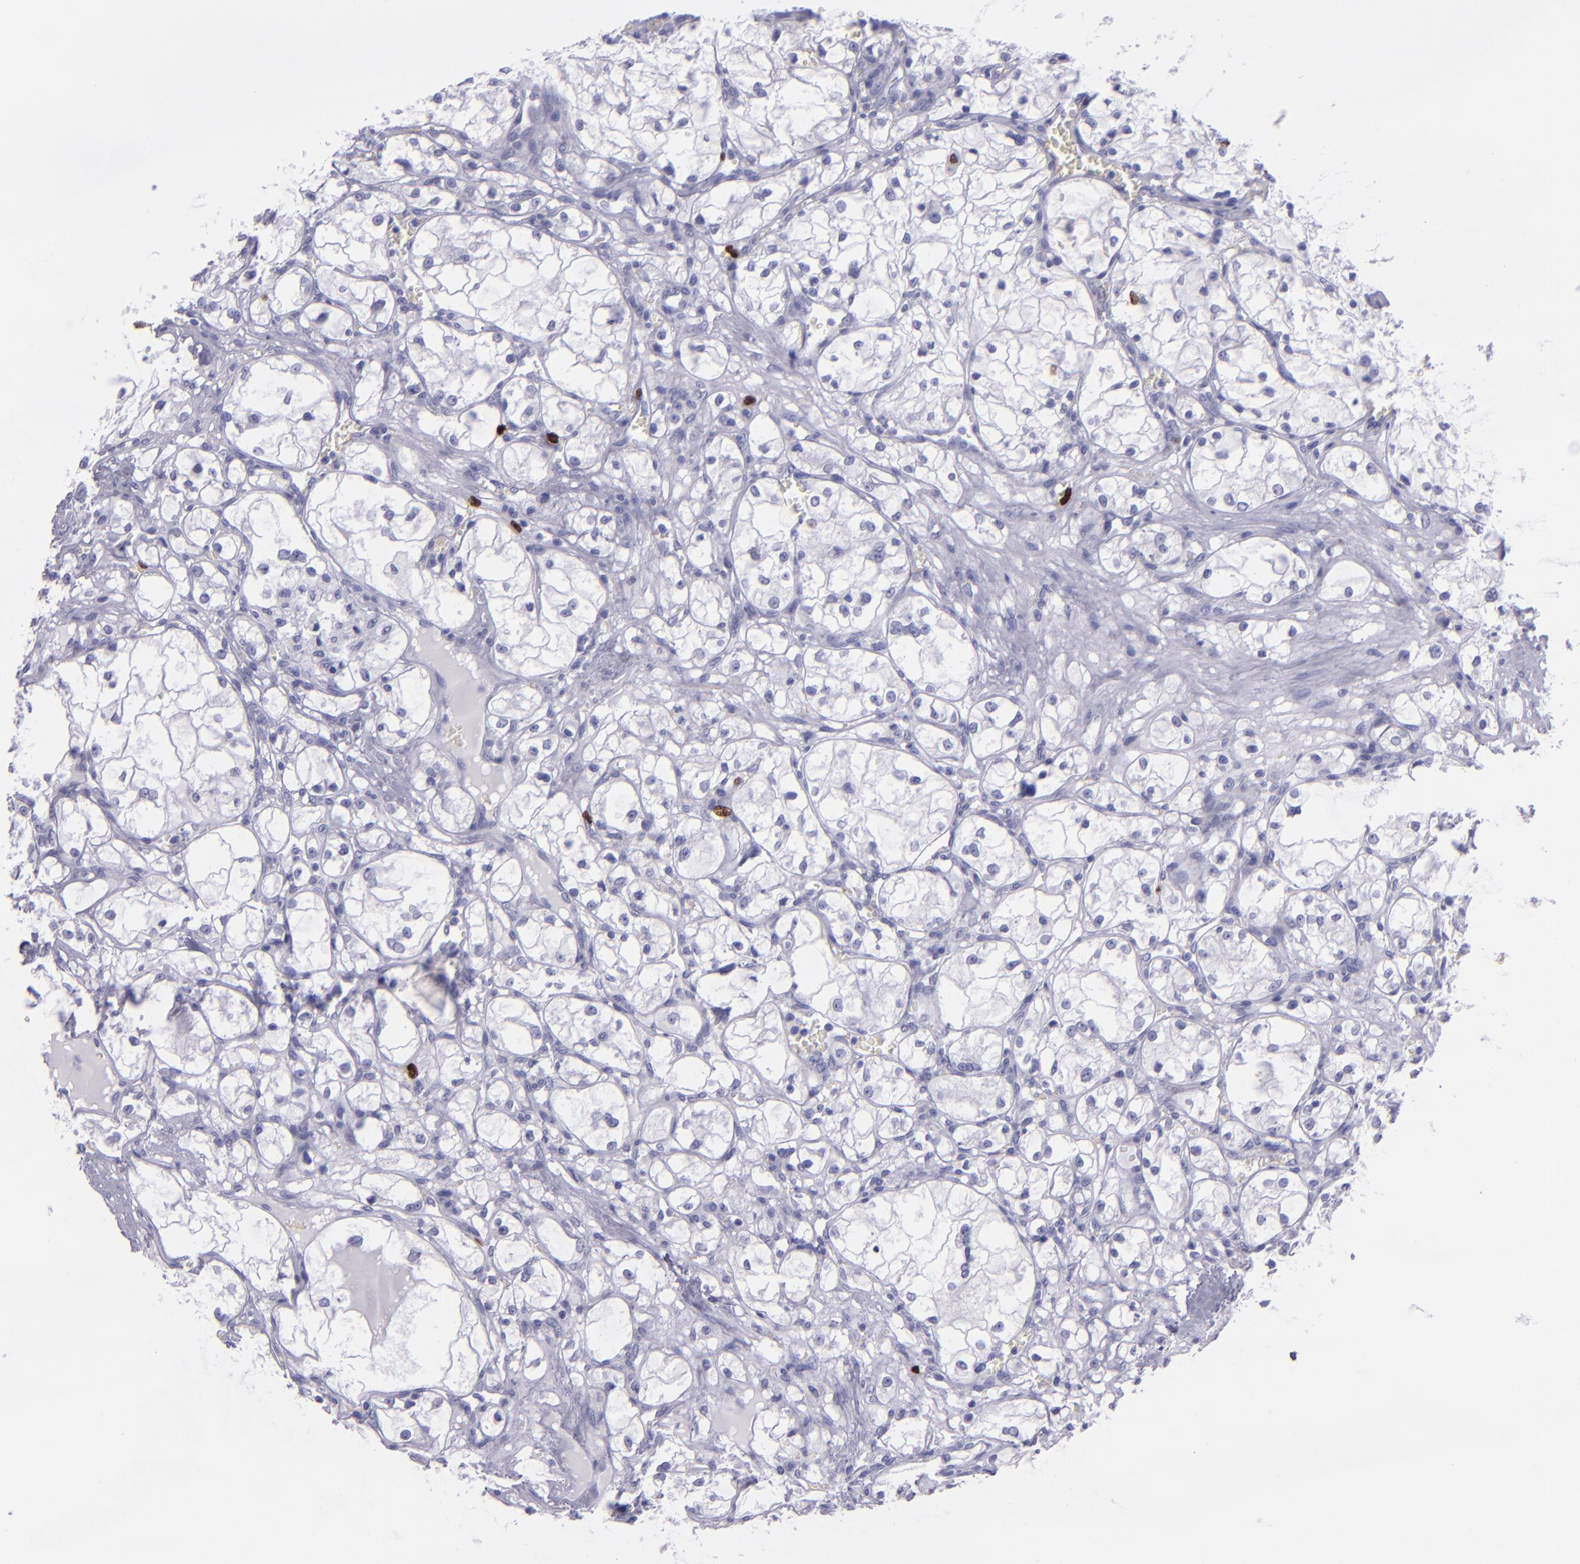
{"staining": {"intensity": "strong", "quantity": "<25%", "location": "nuclear"}, "tissue": "renal cancer", "cell_type": "Tumor cells", "image_type": "cancer", "snomed": [{"axis": "morphology", "description": "Adenocarcinoma, NOS"}, {"axis": "topography", "description": "Kidney"}], "caption": "Immunohistochemistry (IHC) of renal cancer (adenocarcinoma) exhibits medium levels of strong nuclear staining in about <25% of tumor cells. The protein of interest is shown in brown color, while the nuclei are stained blue.", "gene": "TOP2A", "patient": {"sex": "male", "age": 61}}